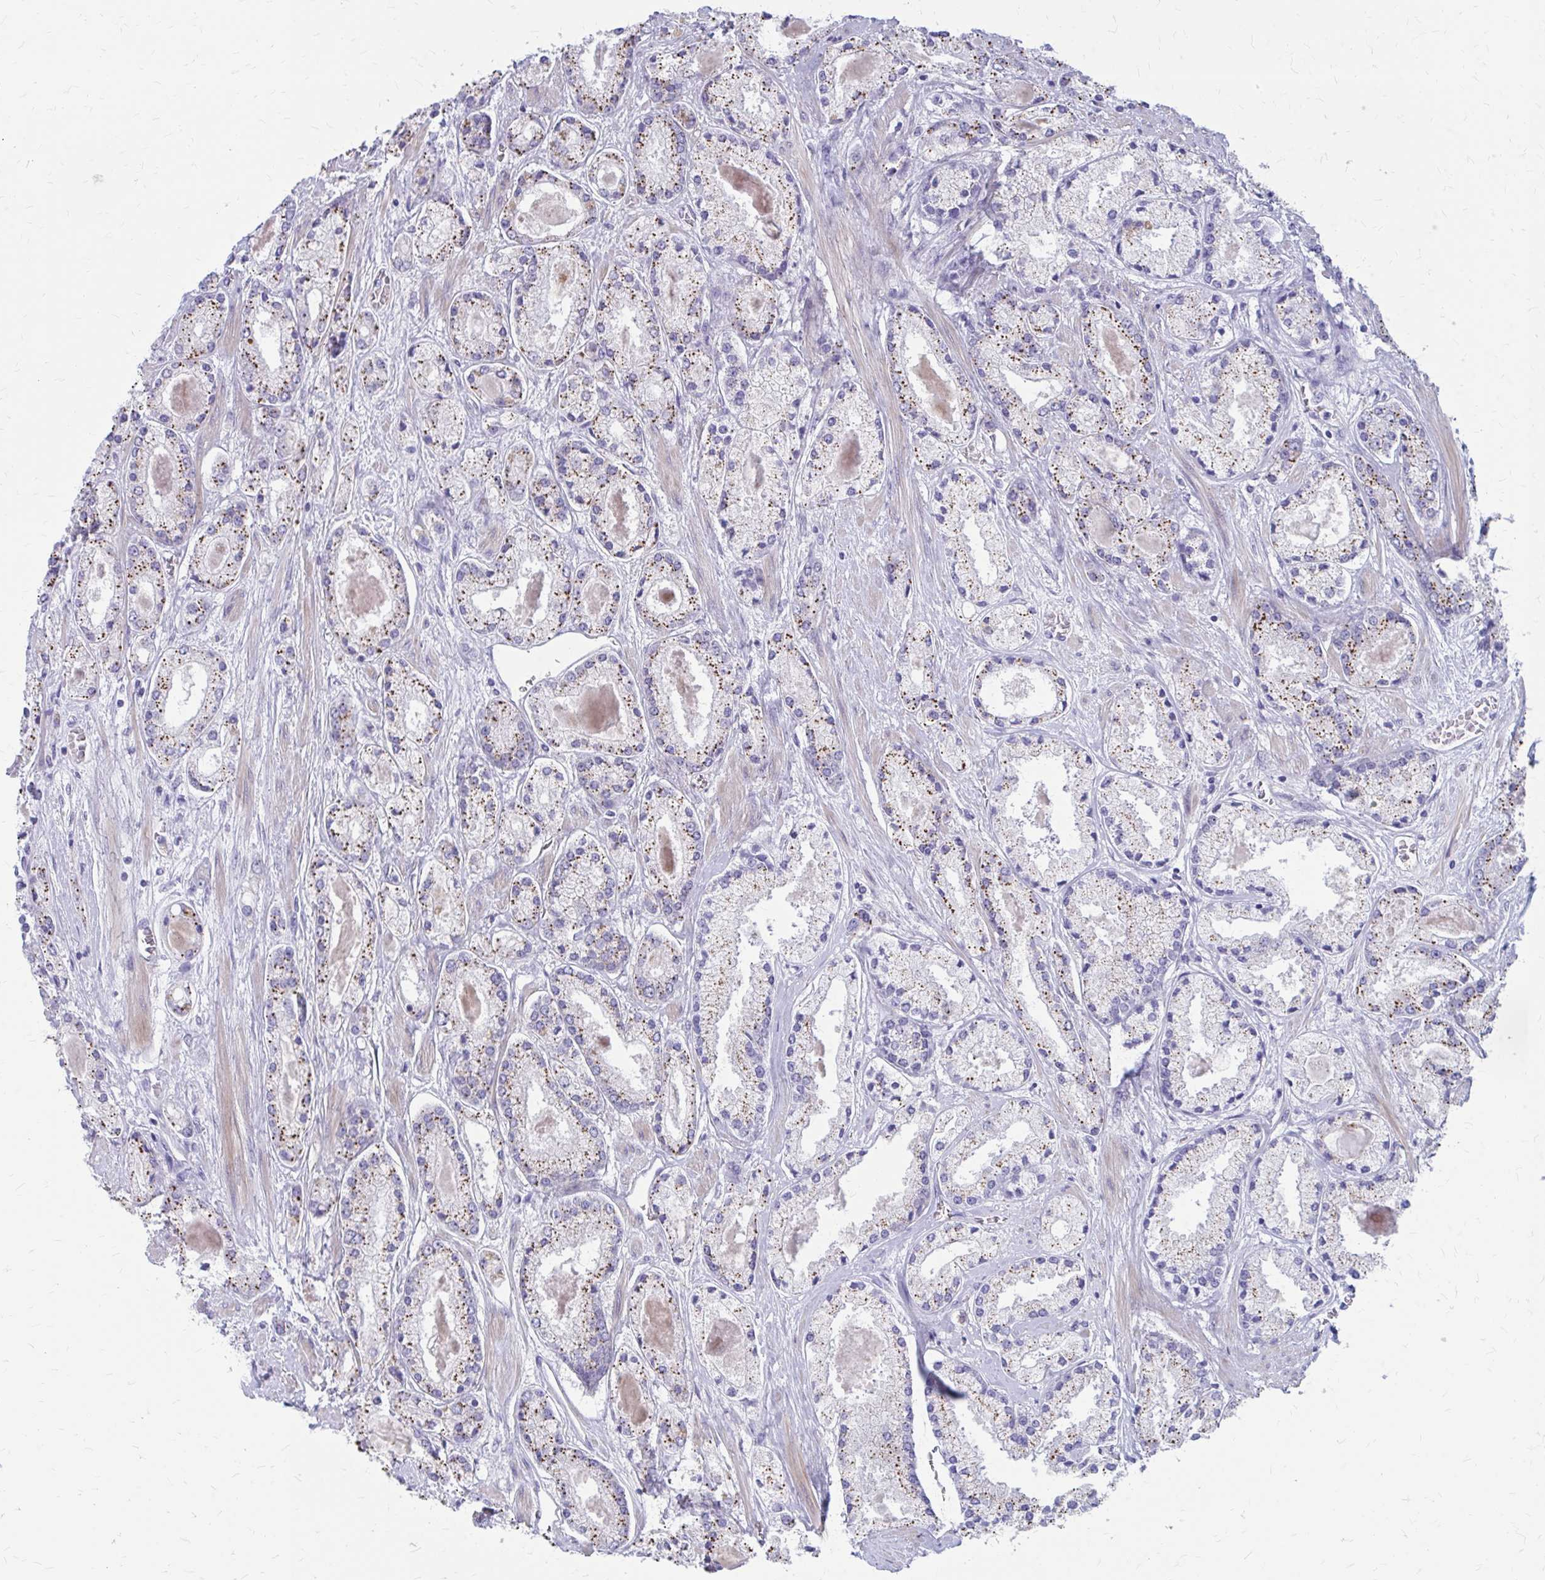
{"staining": {"intensity": "moderate", "quantity": ">75%", "location": "cytoplasmic/membranous"}, "tissue": "prostate cancer", "cell_type": "Tumor cells", "image_type": "cancer", "snomed": [{"axis": "morphology", "description": "Adenocarcinoma, High grade"}, {"axis": "topography", "description": "Prostate"}], "caption": "High-magnification brightfield microscopy of prostate high-grade adenocarcinoma stained with DAB (3,3'-diaminobenzidine) (brown) and counterstained with hematoxylin (blue). tumor cells exhibit moderate cytoplasmic/membranous staining is identified in approximately>75% of cells.", "gene": "GLYATL2", "patient": {"sex": "male", "age": 67}}